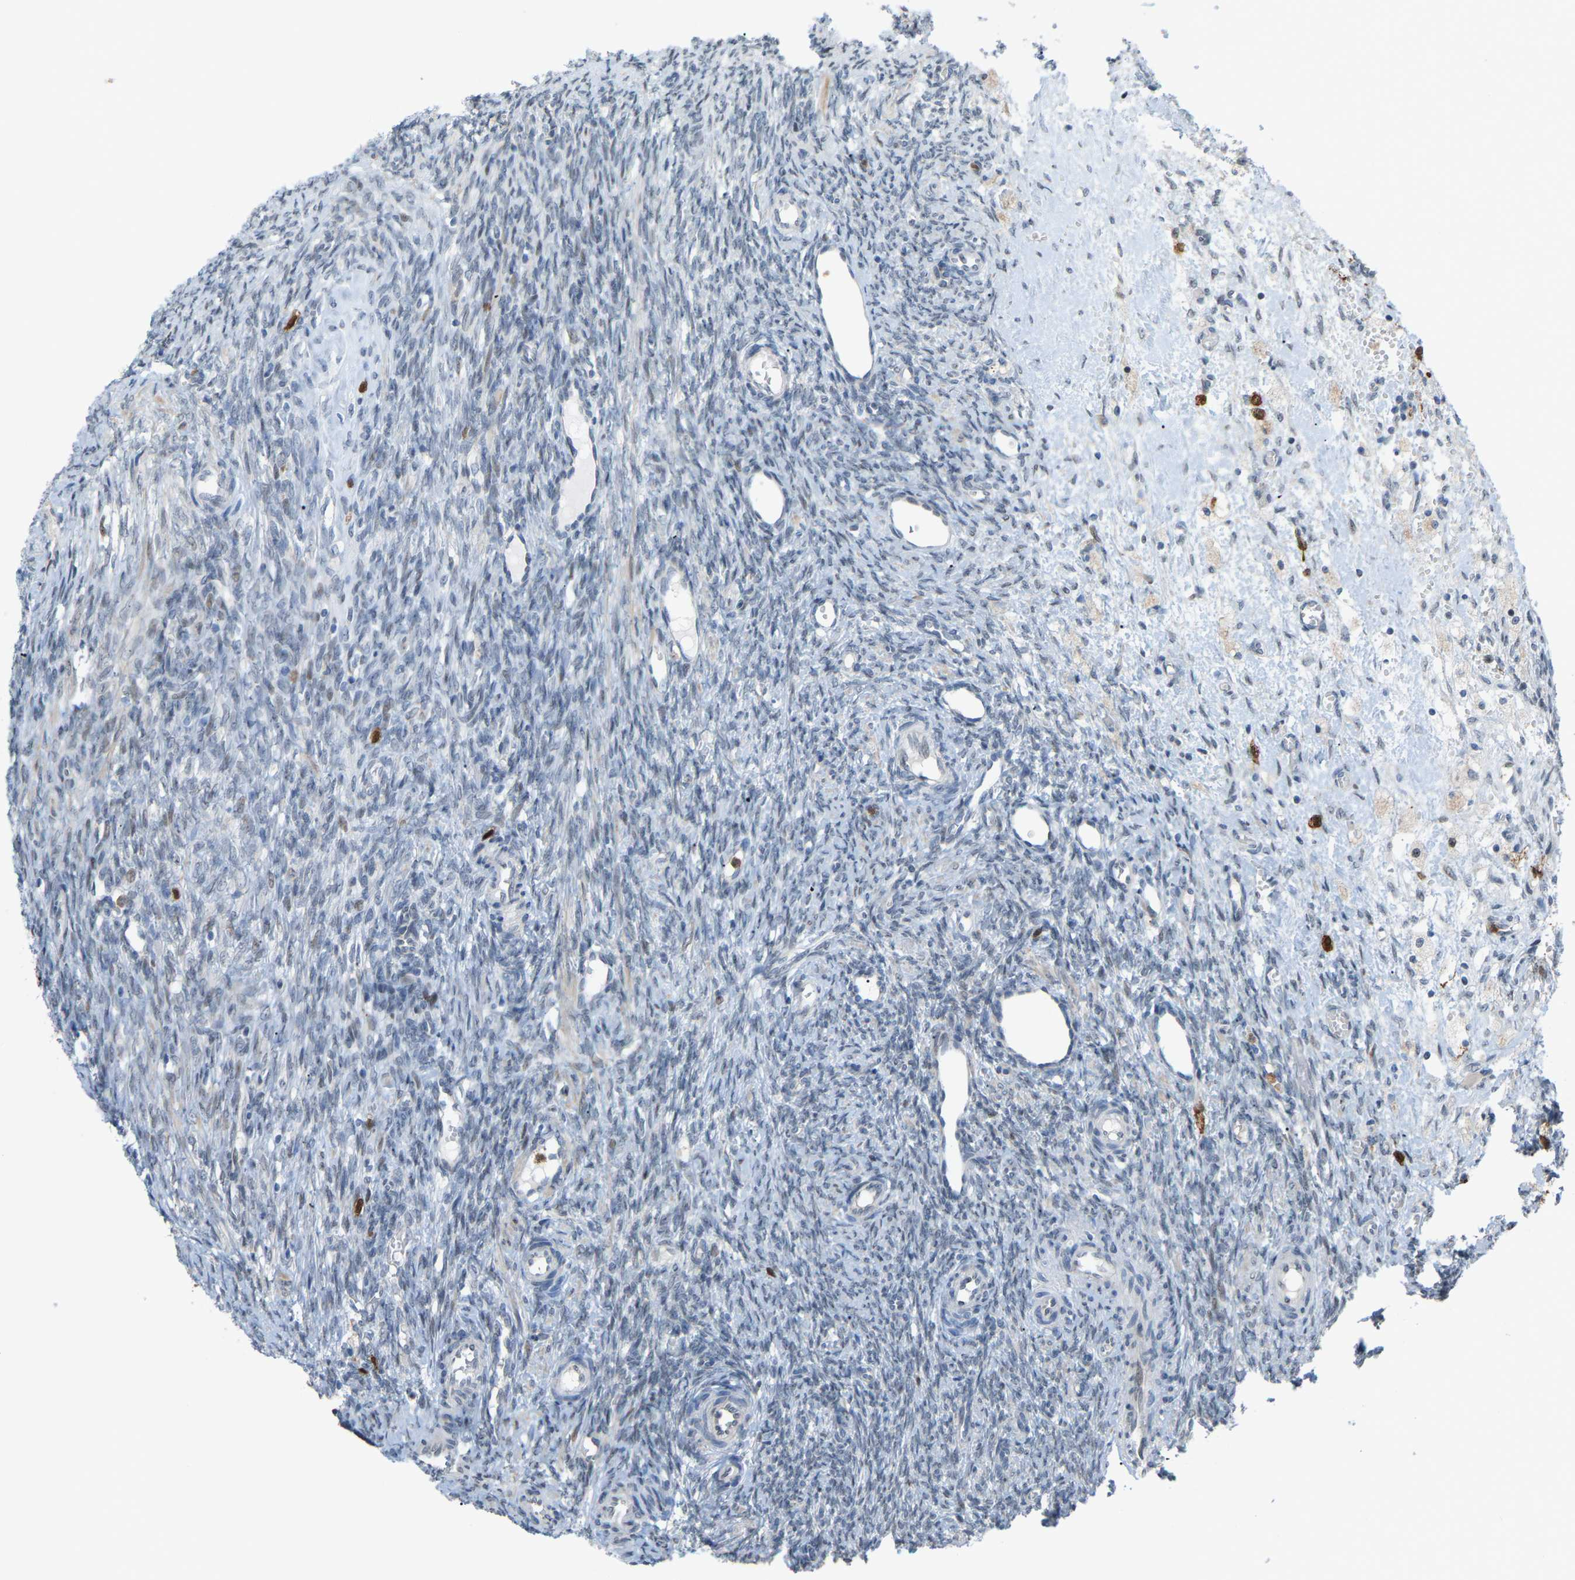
{"staining": {"intensity": "weak", "quantity": ">75%", "location": "cytoplasmic/membranous"}, "tissue": "ovary", "cell_type": "Follicle cells", "image_type": "normal", "snomed": [{"axis": "morphology", "description": "Normal tissue, NOS"}, {"axis": "topography", "description": "Ovary"}], "caption": "Protein analysis of unremarkable ovary displays weak cytoplasmic/membranous expression in approximately >75% of follicle cells. Nuclei are stained in blue.", "gene": "CROT", "patient": {"sex": "female", "age": 41}}